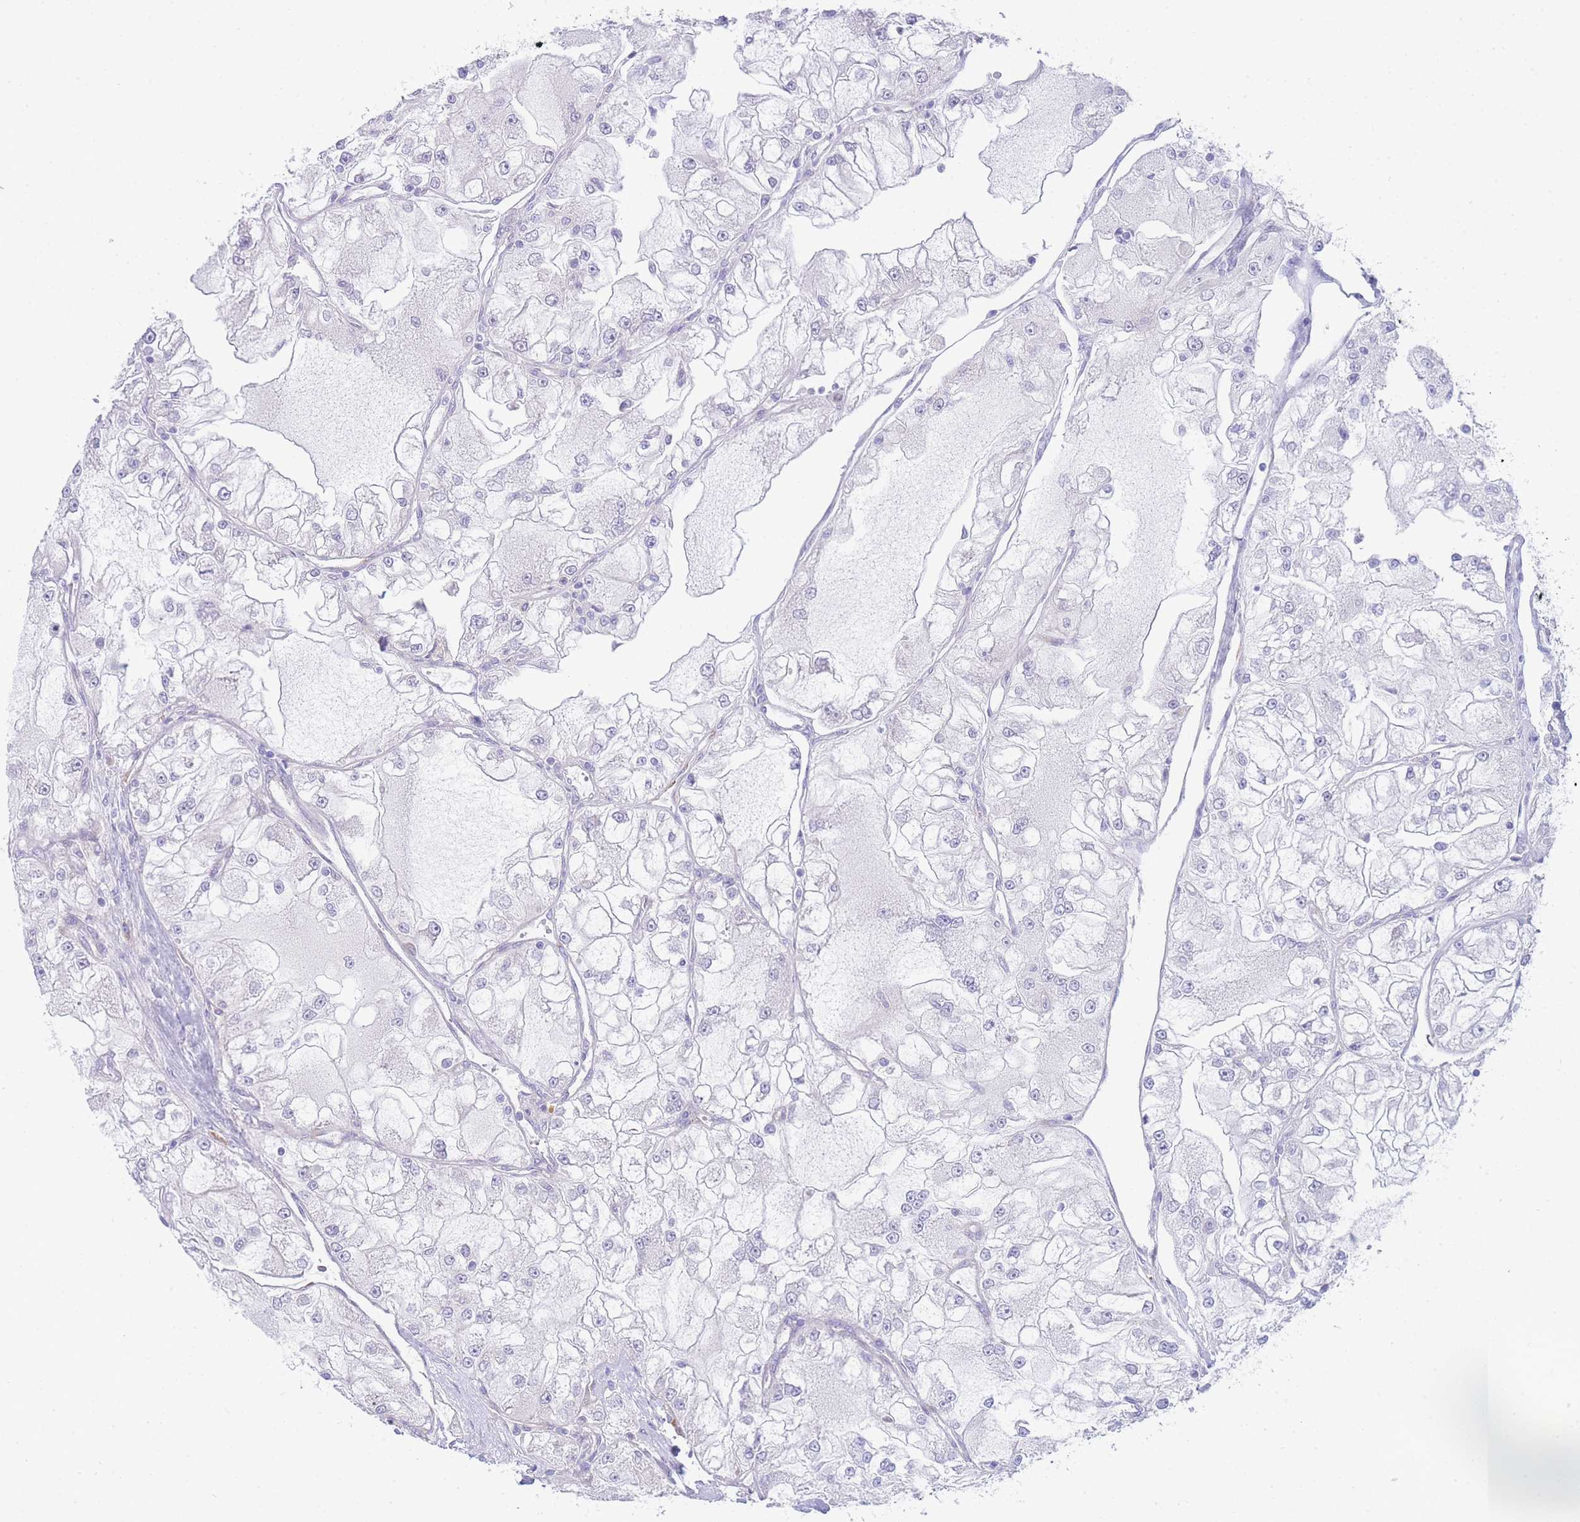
{"staining": {"intensity": "negative", "quantity": "none", "location": "none"}, "tissue": "renal cancer", "cell_type": "Tumor cells", "image_type": "cancer", "snomed": [{"axis": "morphology", "description": "Adenocarcinoma, NOS"}, {"axis": "topography", "description": "Kidney"}], "caption": "IHC histopathology image of human renal adenocarcinoma stained for a protein (brown), which displays no expression in tumor cells.", "gene": "ZNF510", "patient": {"sex": "female", "age": 72}}